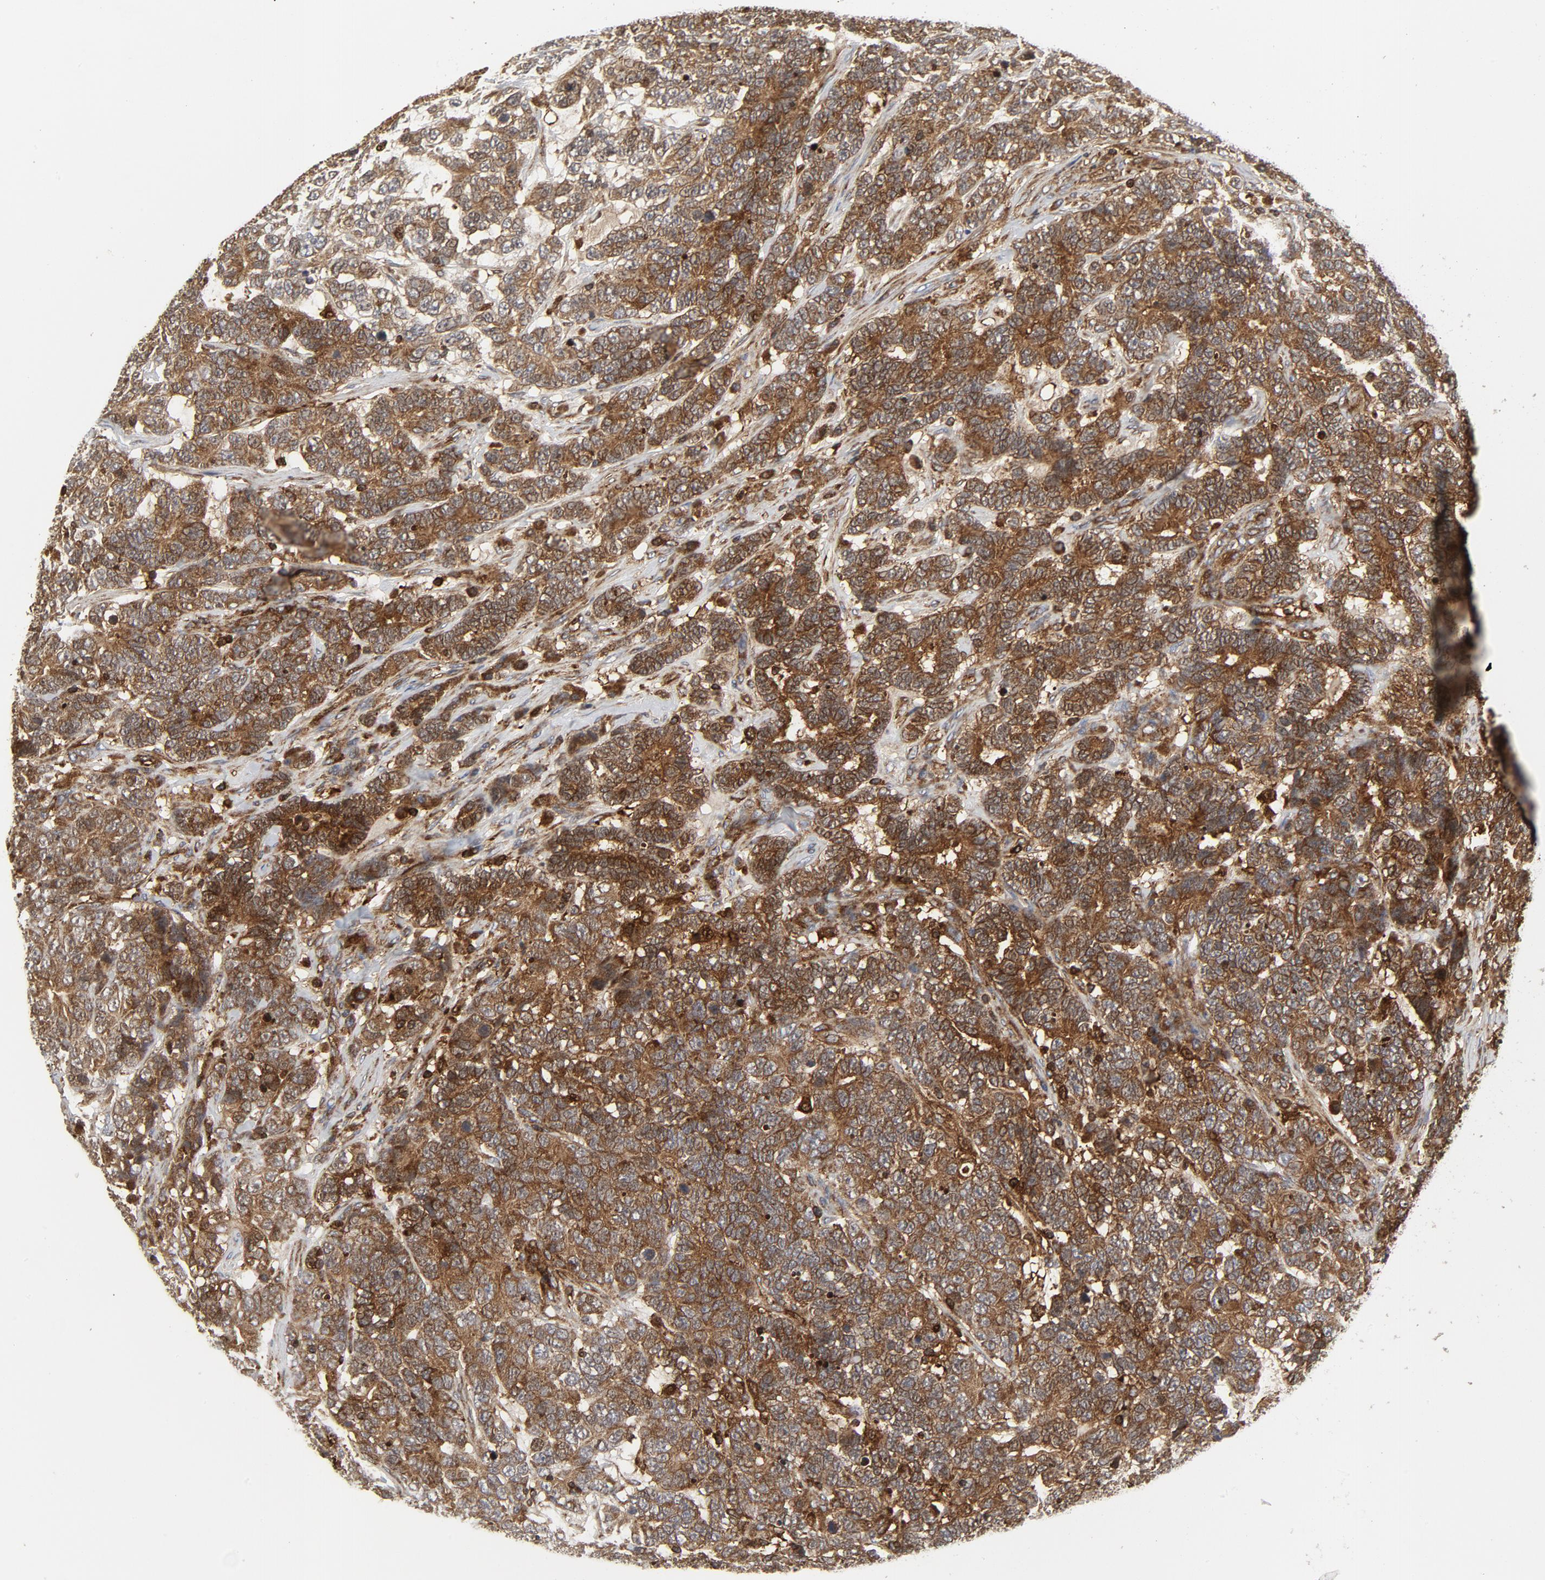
{"staining": {"intensity": "moderate", "quantity": ">75%", "location": "cytoplasmic/membranous"}, "tissue": "testis cancer", "cell_type": "Tumor cells", "image_type": "cancer", "snomed": [{"axis": "morphology", "description": "Carcinoma, Embryonal, NOS"}, {"axis": "topography", "description": "Testis"}], "caption": "This micrograph displays testis cancer stained with immunohistochemistry (IHC) to label a protein in brown. The cytoplasmic/membranous of tumor cells show moderate positivity for the protein. Nuclei are counter-stained blue.", "gene": "YES1", "patient": {"sex": "male", "age": 26}}